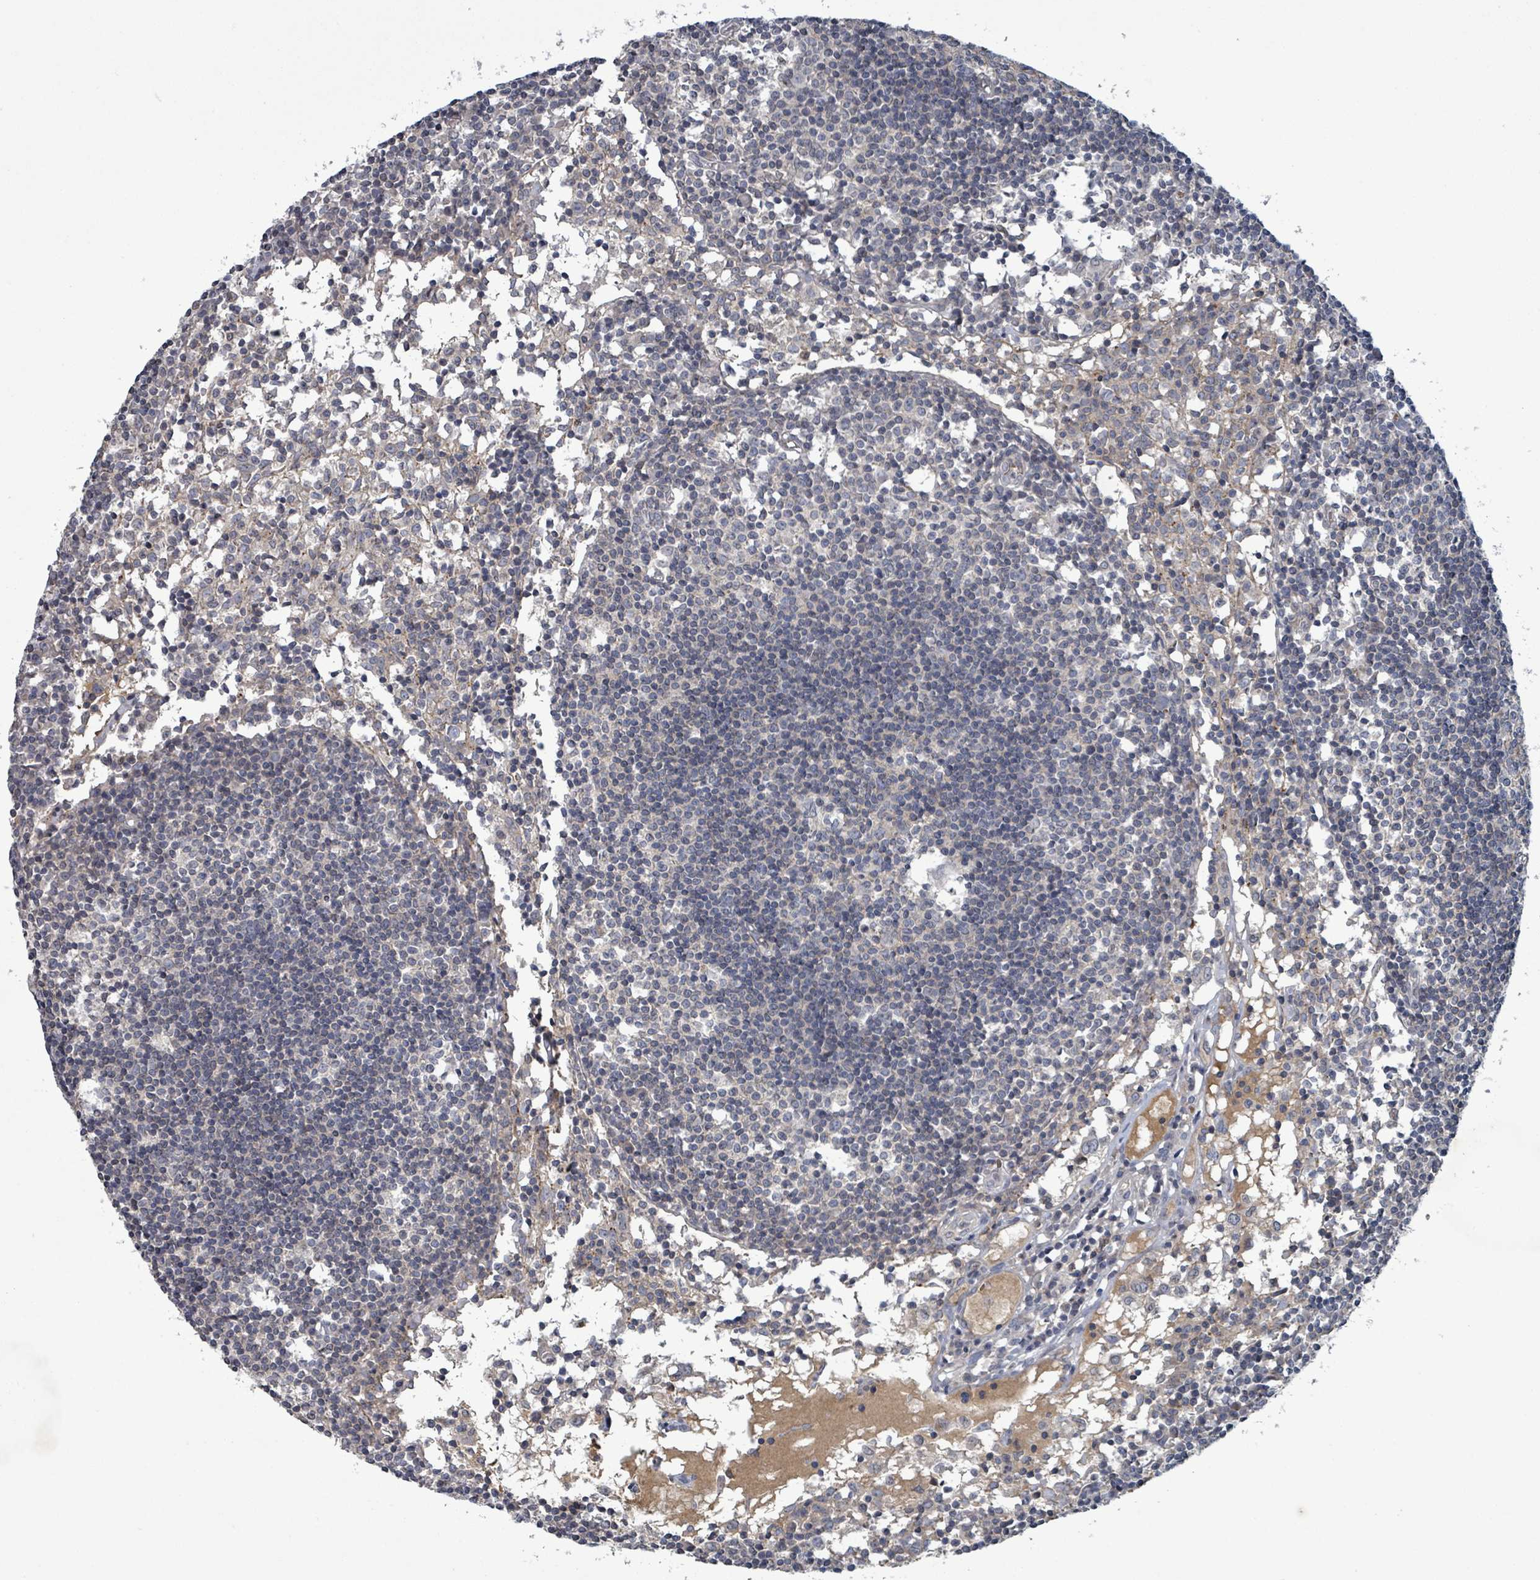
{"staining": {"intensity": "negative", "quantity": "none", "location": "none"}, "tissue": "lymph node", "cell_type": "Germinal center cells", "image_type": "normal", "snomed": [{"axis": "morphology", "description": "Normal tissue, NOS"}, {"axis": "topography", "description": "Lymph node"}], "caption": "Lymph node was stained to show a protein in brown. There is no significant positivity in germinal center cells.", "gene": "GRM8", "patient": {"sex": "female", "age": 55}}